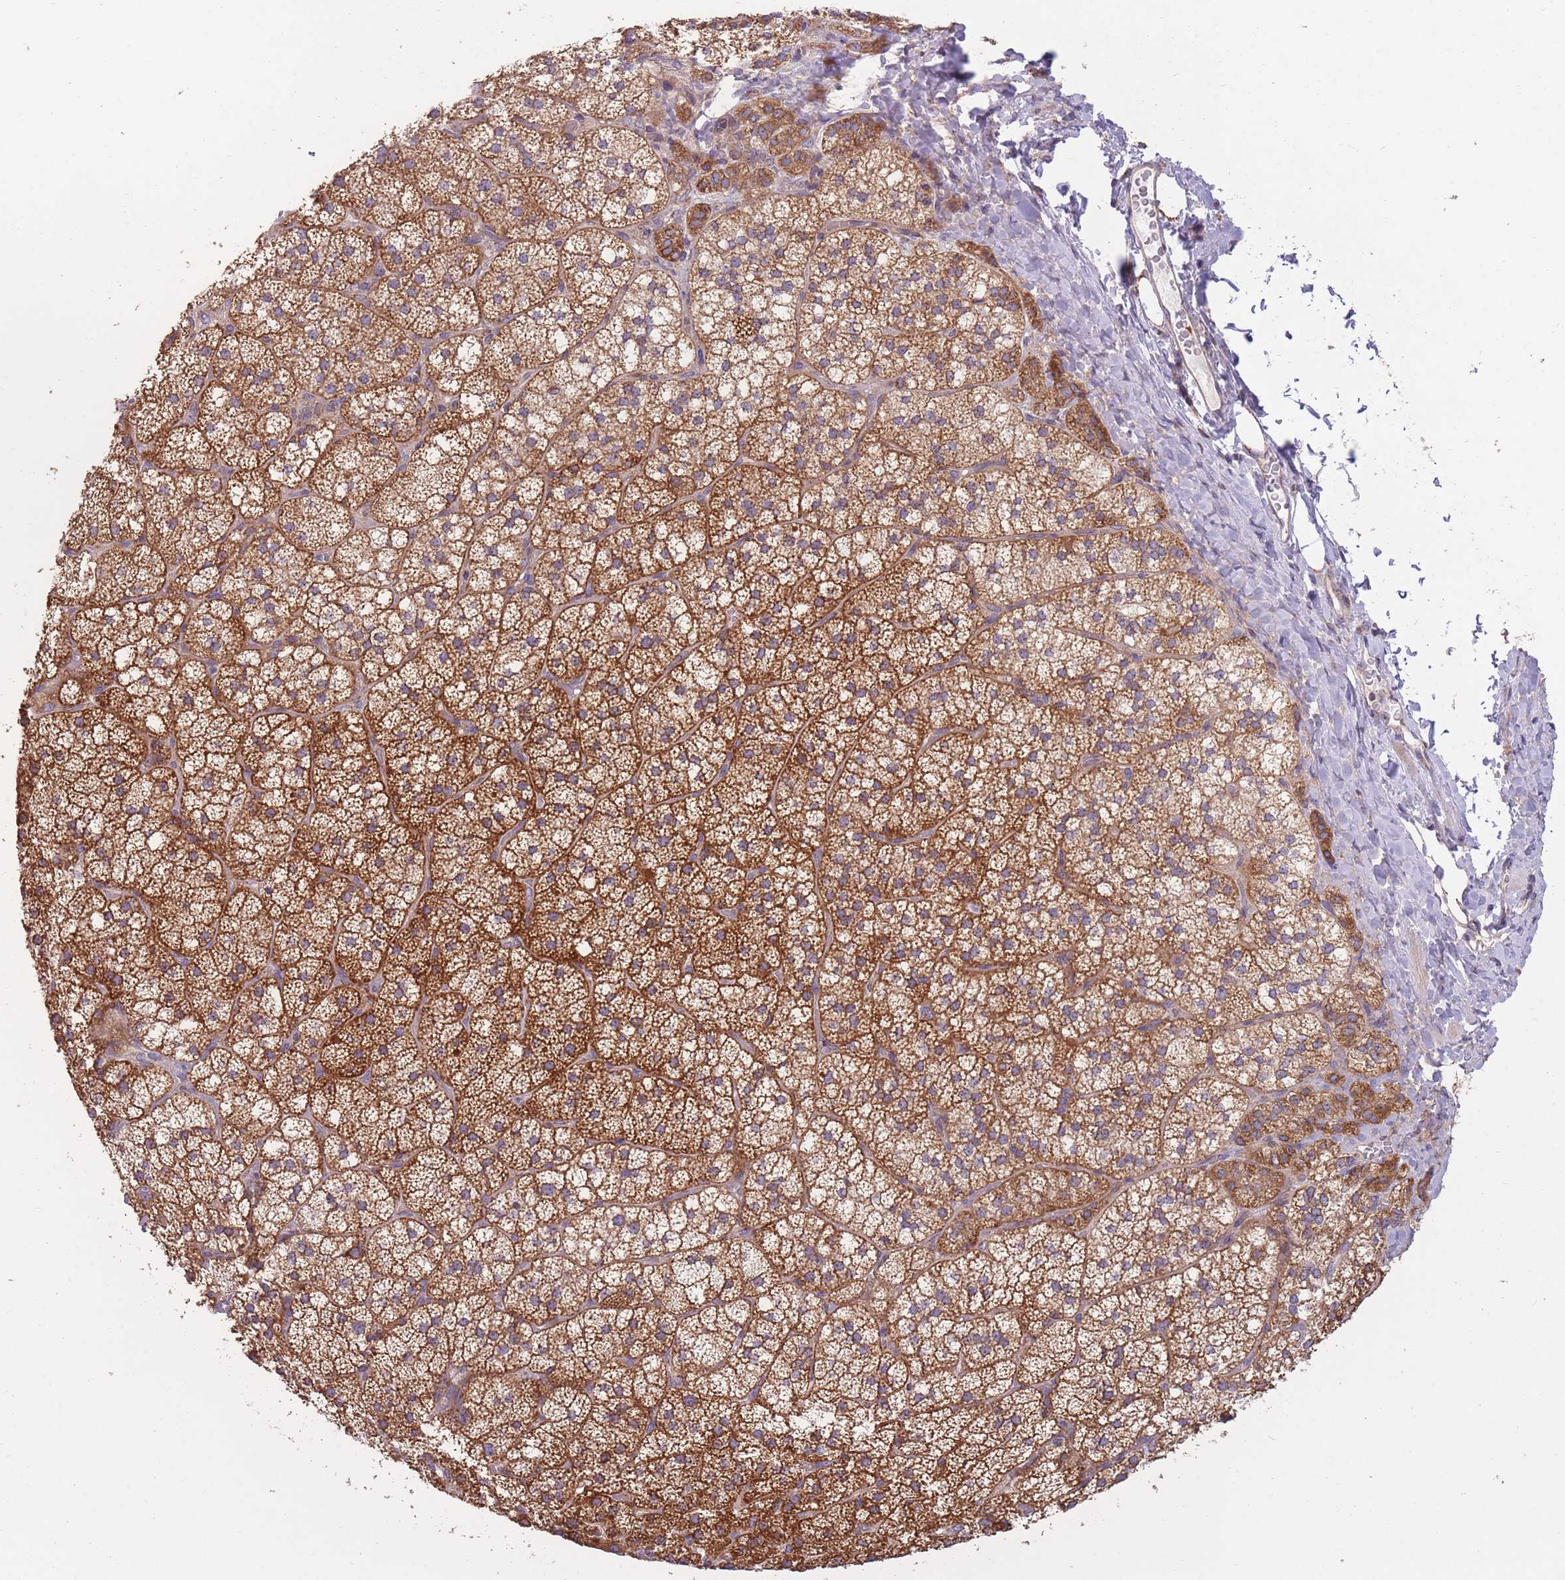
{"staining": {"intensity": "strong", "quantity": ">75%", "location": "cytoplasmic/membranous"}, "tissue": "adrenal gland", "cell_type": "Glandular cells", "image_type": "normal", "snomed": [{"axis": "morphology", "description": "Normal tissue, NOS"}, {"axis": "topography", "description": "Adrenal gland"}], "caption": "Benign adrenal gland was stained to show a protein in brown. There is high levels of strong cytoplasmic/membranous expression in approximately >75% of glandular cells. The protein is shown in brown color, while the nuclei are stained blue.", "gene": "ENSG00000255639", "patient": {"sex": "male", "age": 53}}